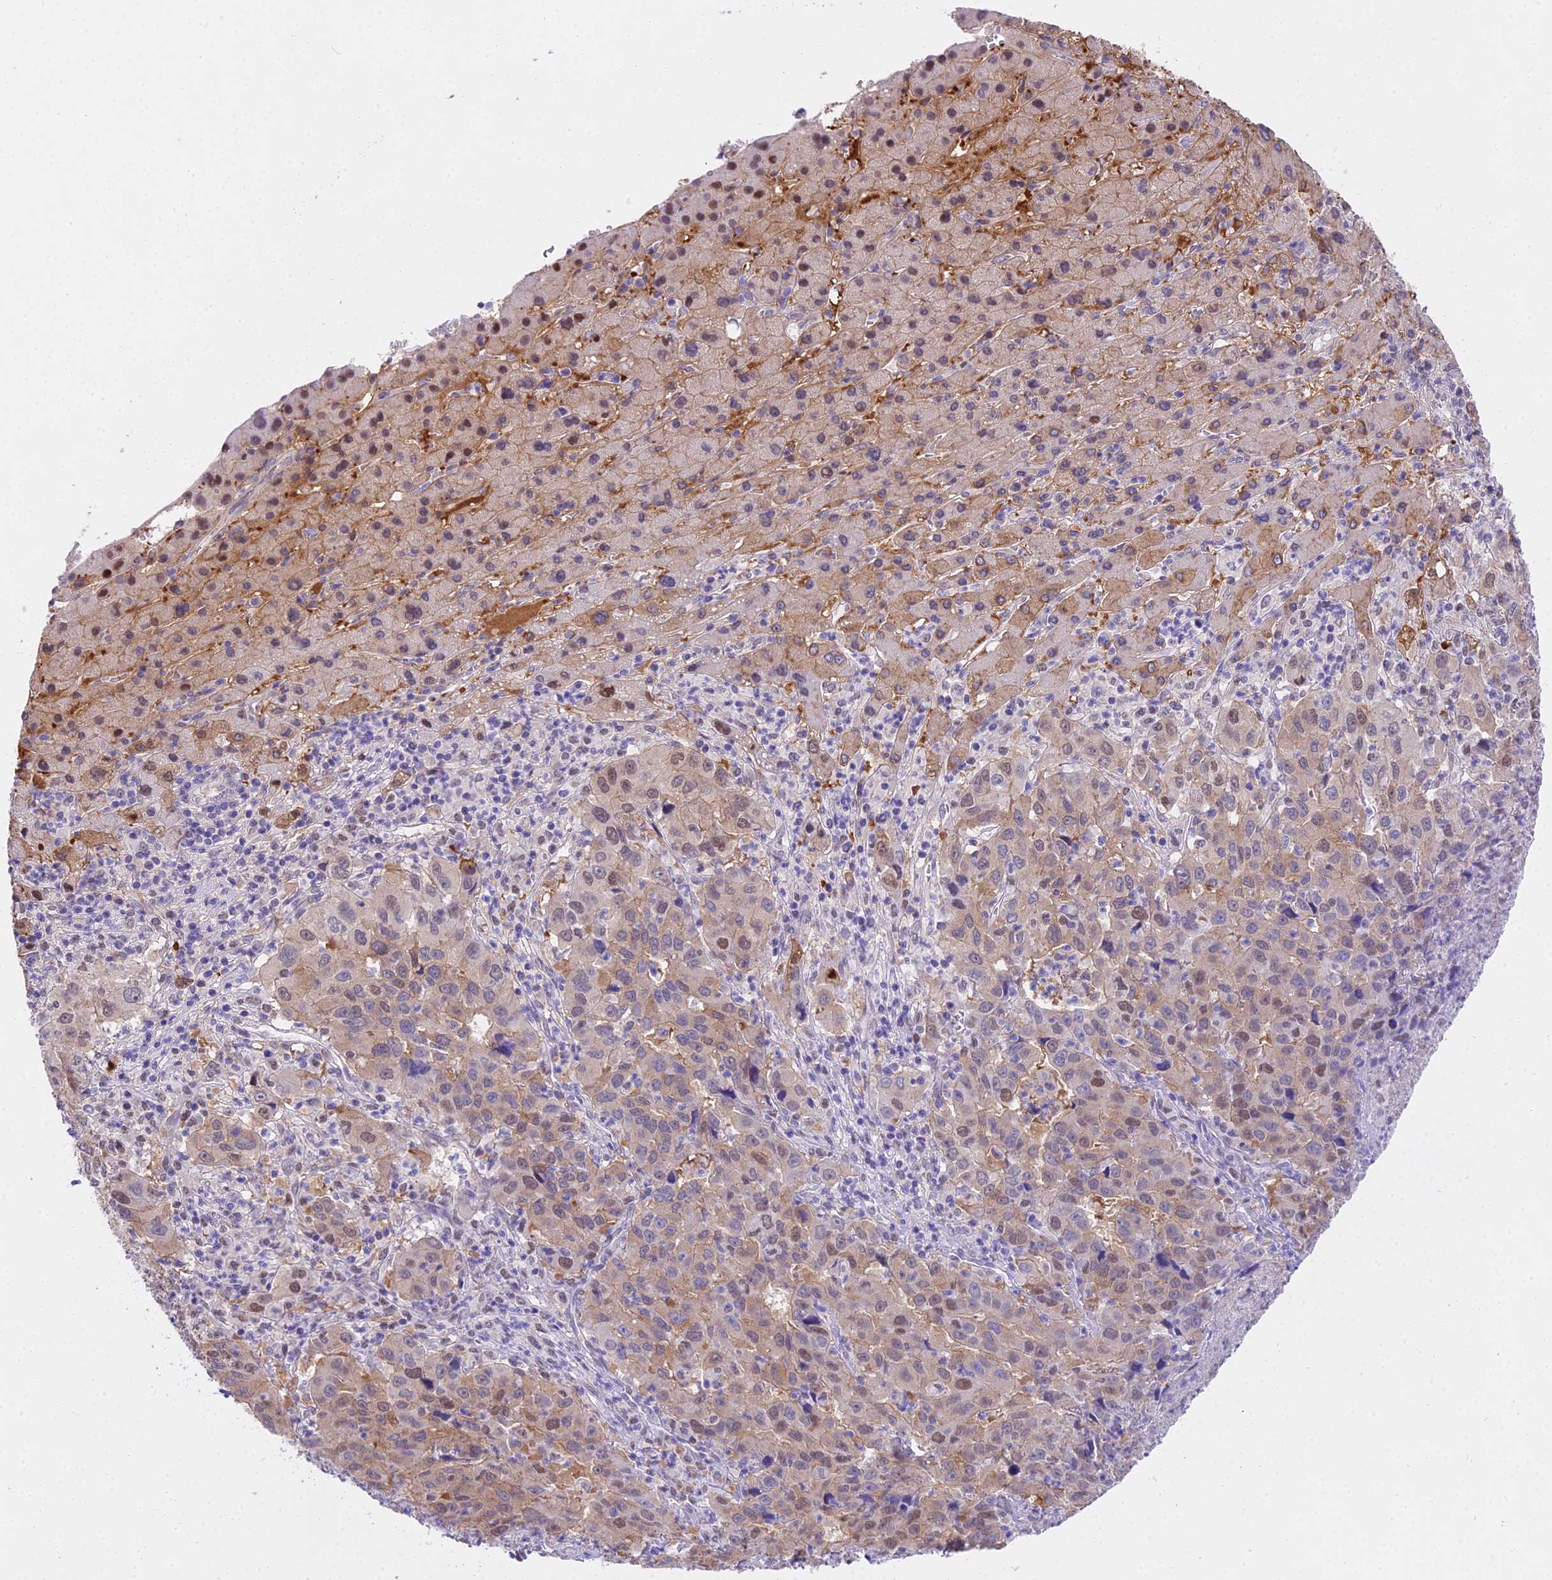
{"staining": {"intensity": "weak", "quantity": ">75%", "location": "cytoplasmic/membranous,nuclear"}, "tissue": "liver cancer", "cell_type": "Tumor cells", "image_type": "cancer", "snomed": [{"axis": "morphology", "description": "Carcinoma, Hepatocellular, NOS"}, {"axis": "topography", "description": "Liver"}], "caption": "Protein staining reveals weak cytoplasmic/membranous and nuclear staining in approximately >75% of tumor cells in liver cancer. Immunohistochemistry (ihc) stains the protein of interest in brown and the nuclei are stained blue.", "gene": "MAT2A", "patient": {"sex": "male", "age": 63}}